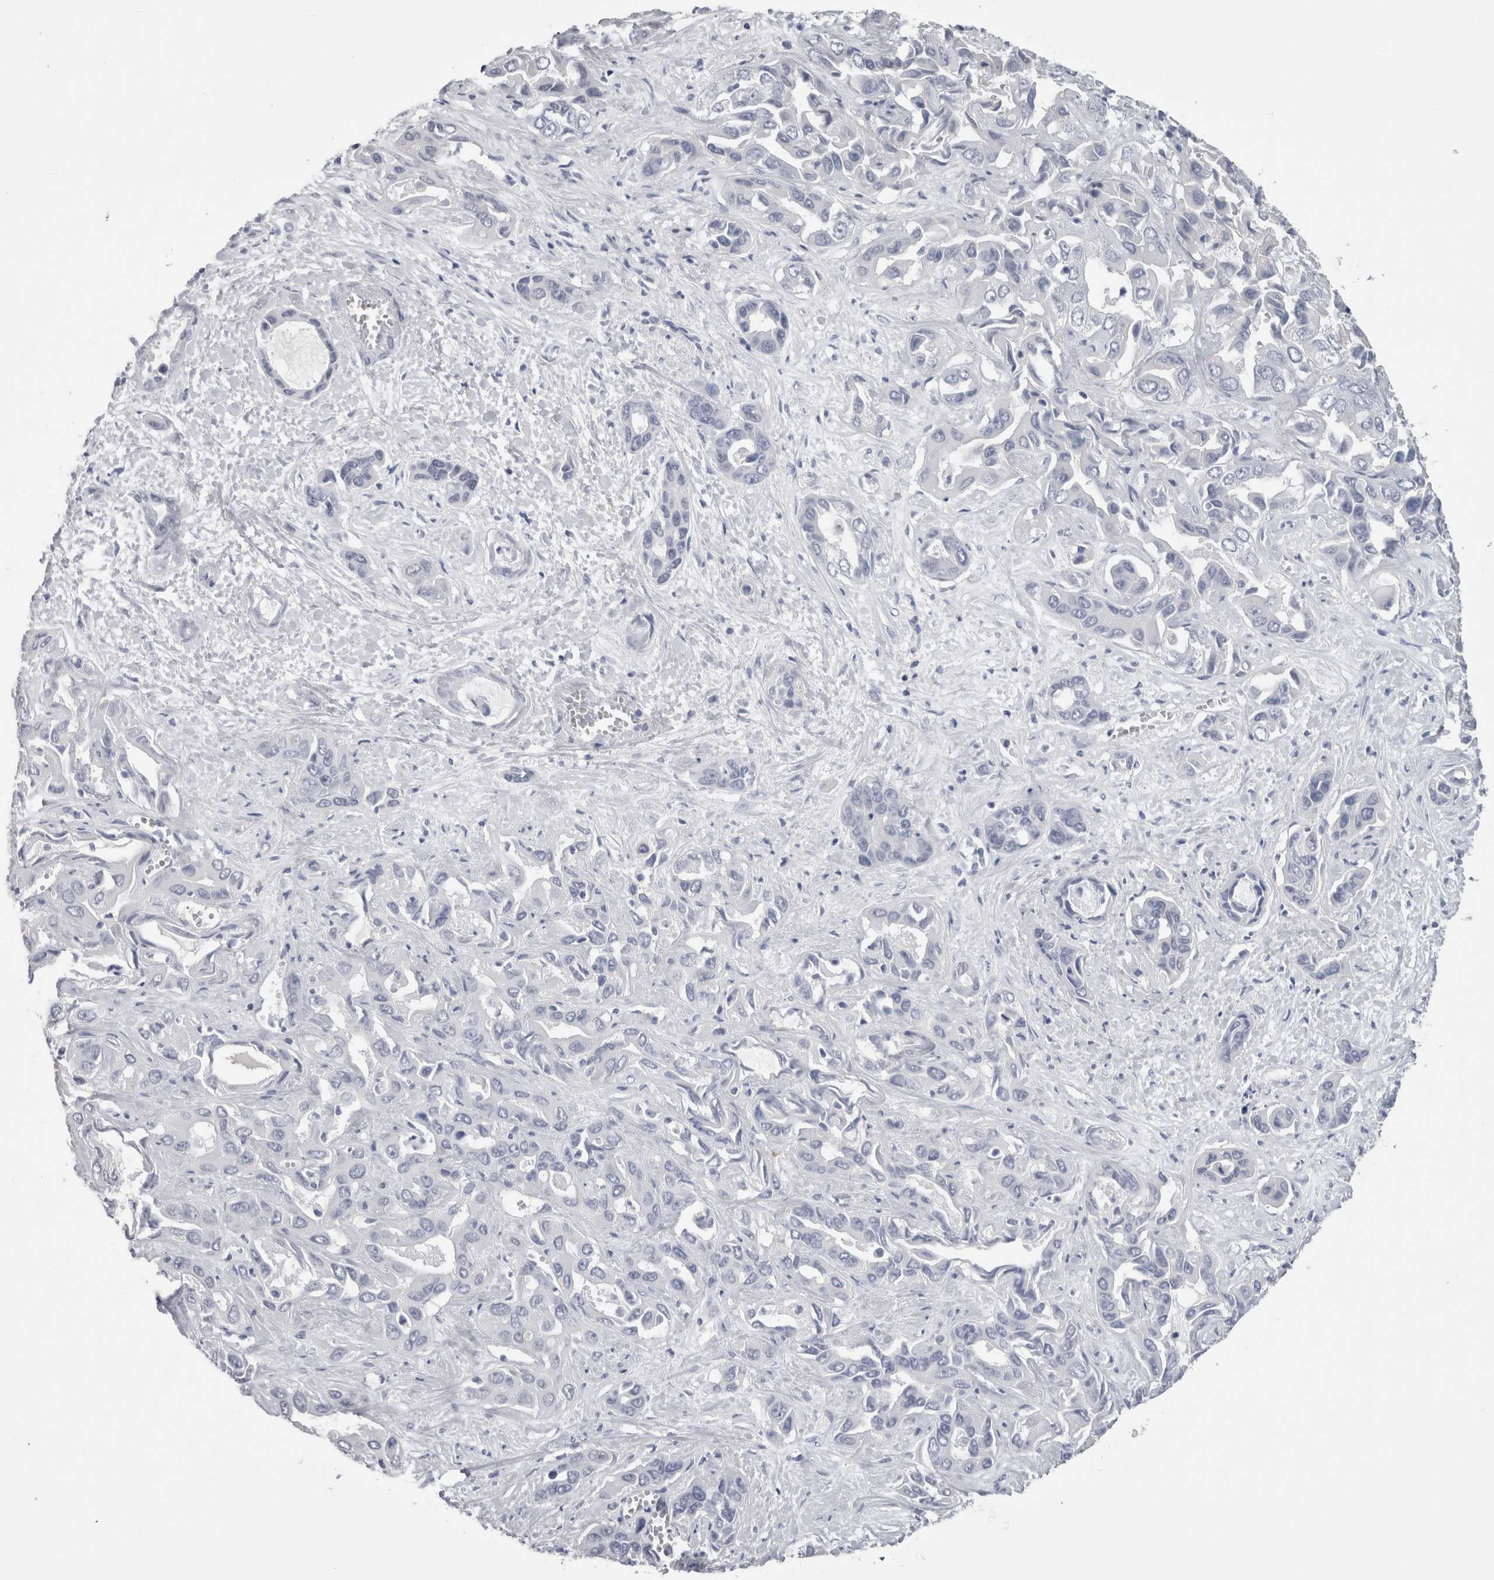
{"staining": {"intensity": "negative", "quantity": "none", "location": "none"}, "tissue": "liver cancer", "cell_type": "Tumor cells", "image_type": "cancer", "snomed": [{"axis": "morphology", "description": "Cholangiocarcinoma"}, {"axis": "topography", "description": "Liver"}], "caption": "There is no significant staining in tumor cells of liver cancer. (Stains: DAB immunohistochemistry (IHC) with hematoxylin counter stain, Microscopy: brightfield microscopy at high magnification).", "gene": "CA8", "patient": {"sex": "female", "age": 52}}